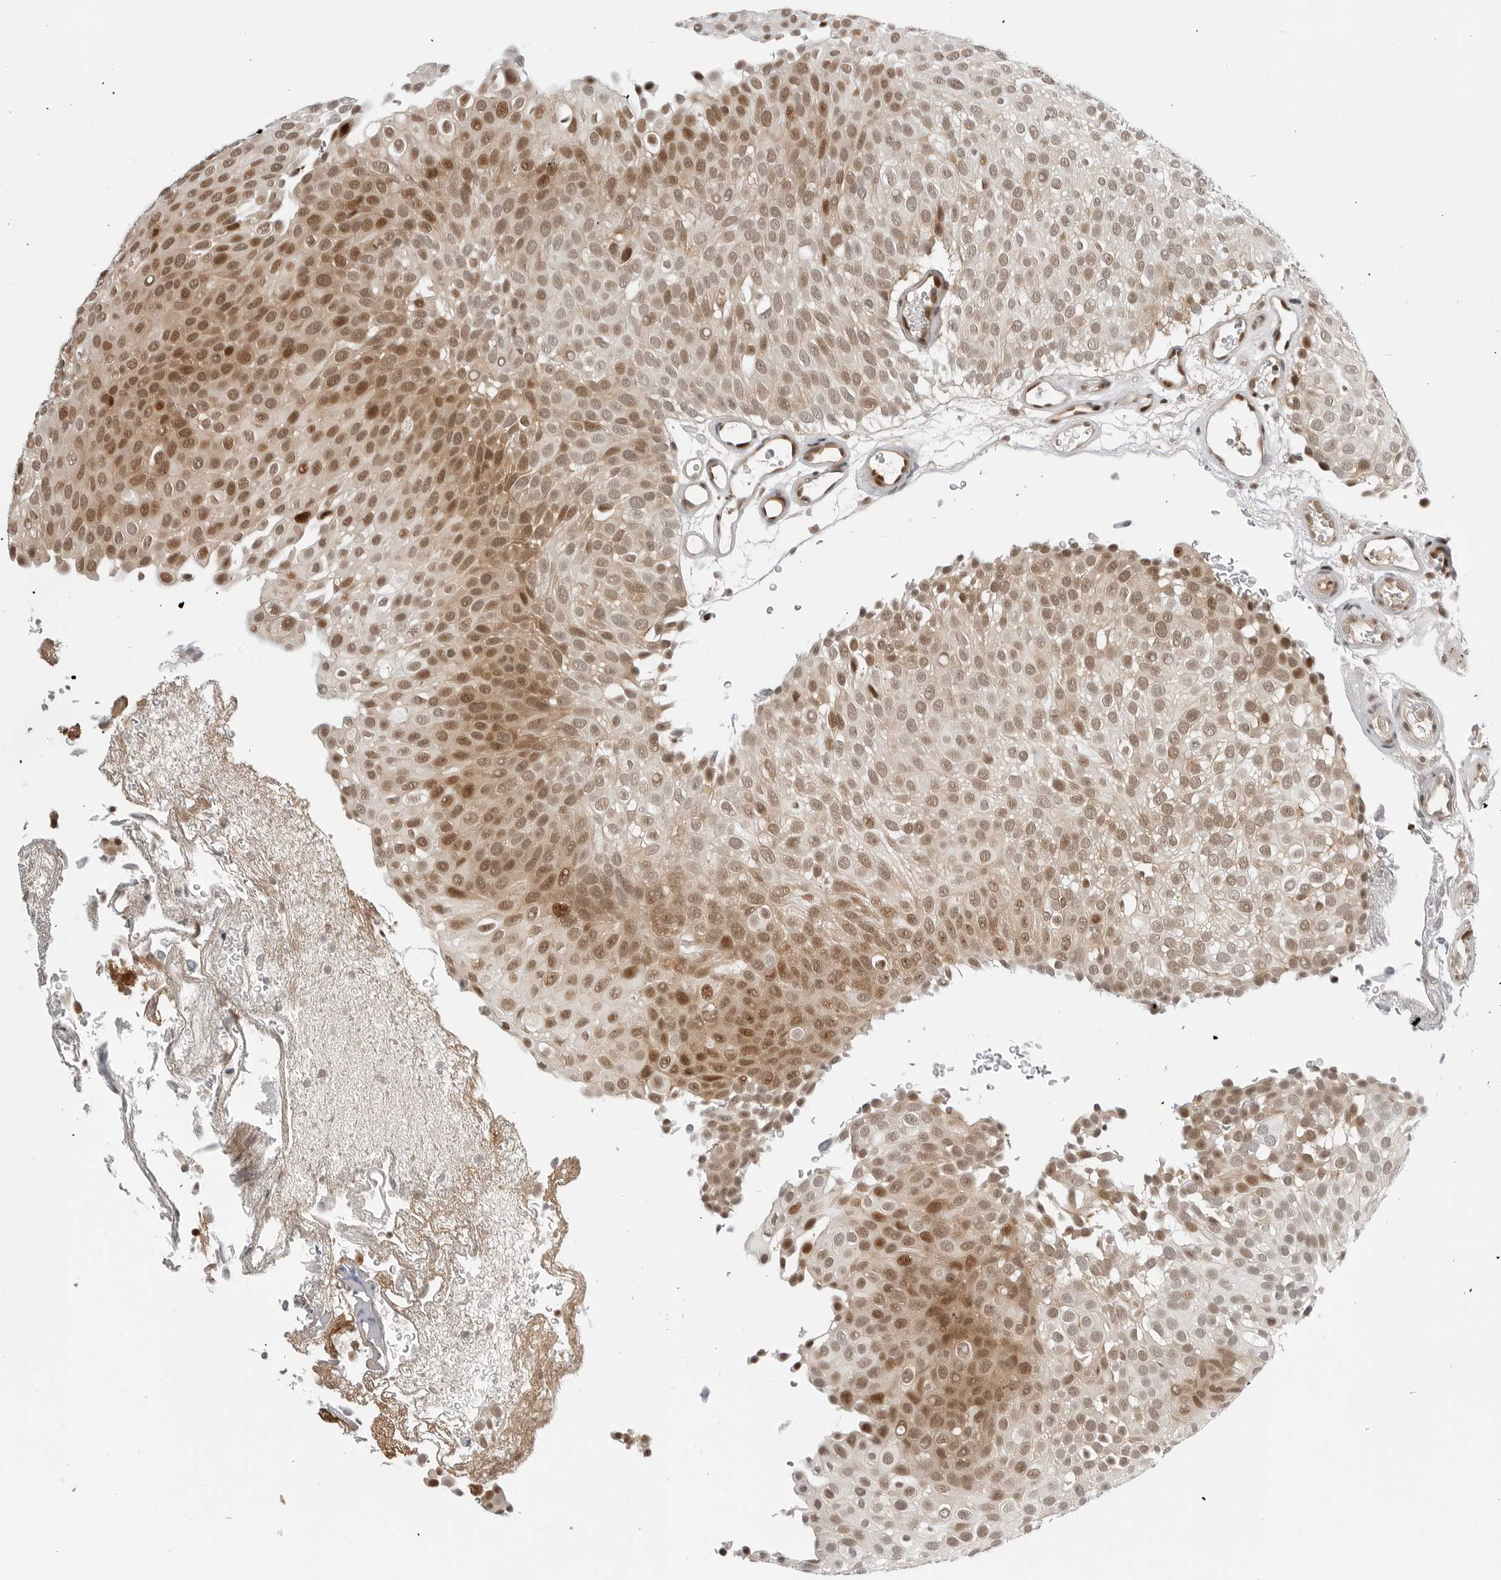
{"staining": {"intensity": "moderate", "quantity": ">75%", "location": "nuclear"}, "tissue": "urothelial cancer", "cell_type": "Tumor cells", "image_type": "cancer", "snomed": [{"axis": "morphology", "description": "Urothelial carcinoma, Low grade"}, {"axis": "topography", "description": "Urinary bladder"}], "caption": "Protein staining of low-grade urothelial carcinoma tissue exhibits moderate nuclear expression in approximately >75% of tumor cells.", "gene": "C8orf33", "patient": {"sex": "male", "age": 78}}